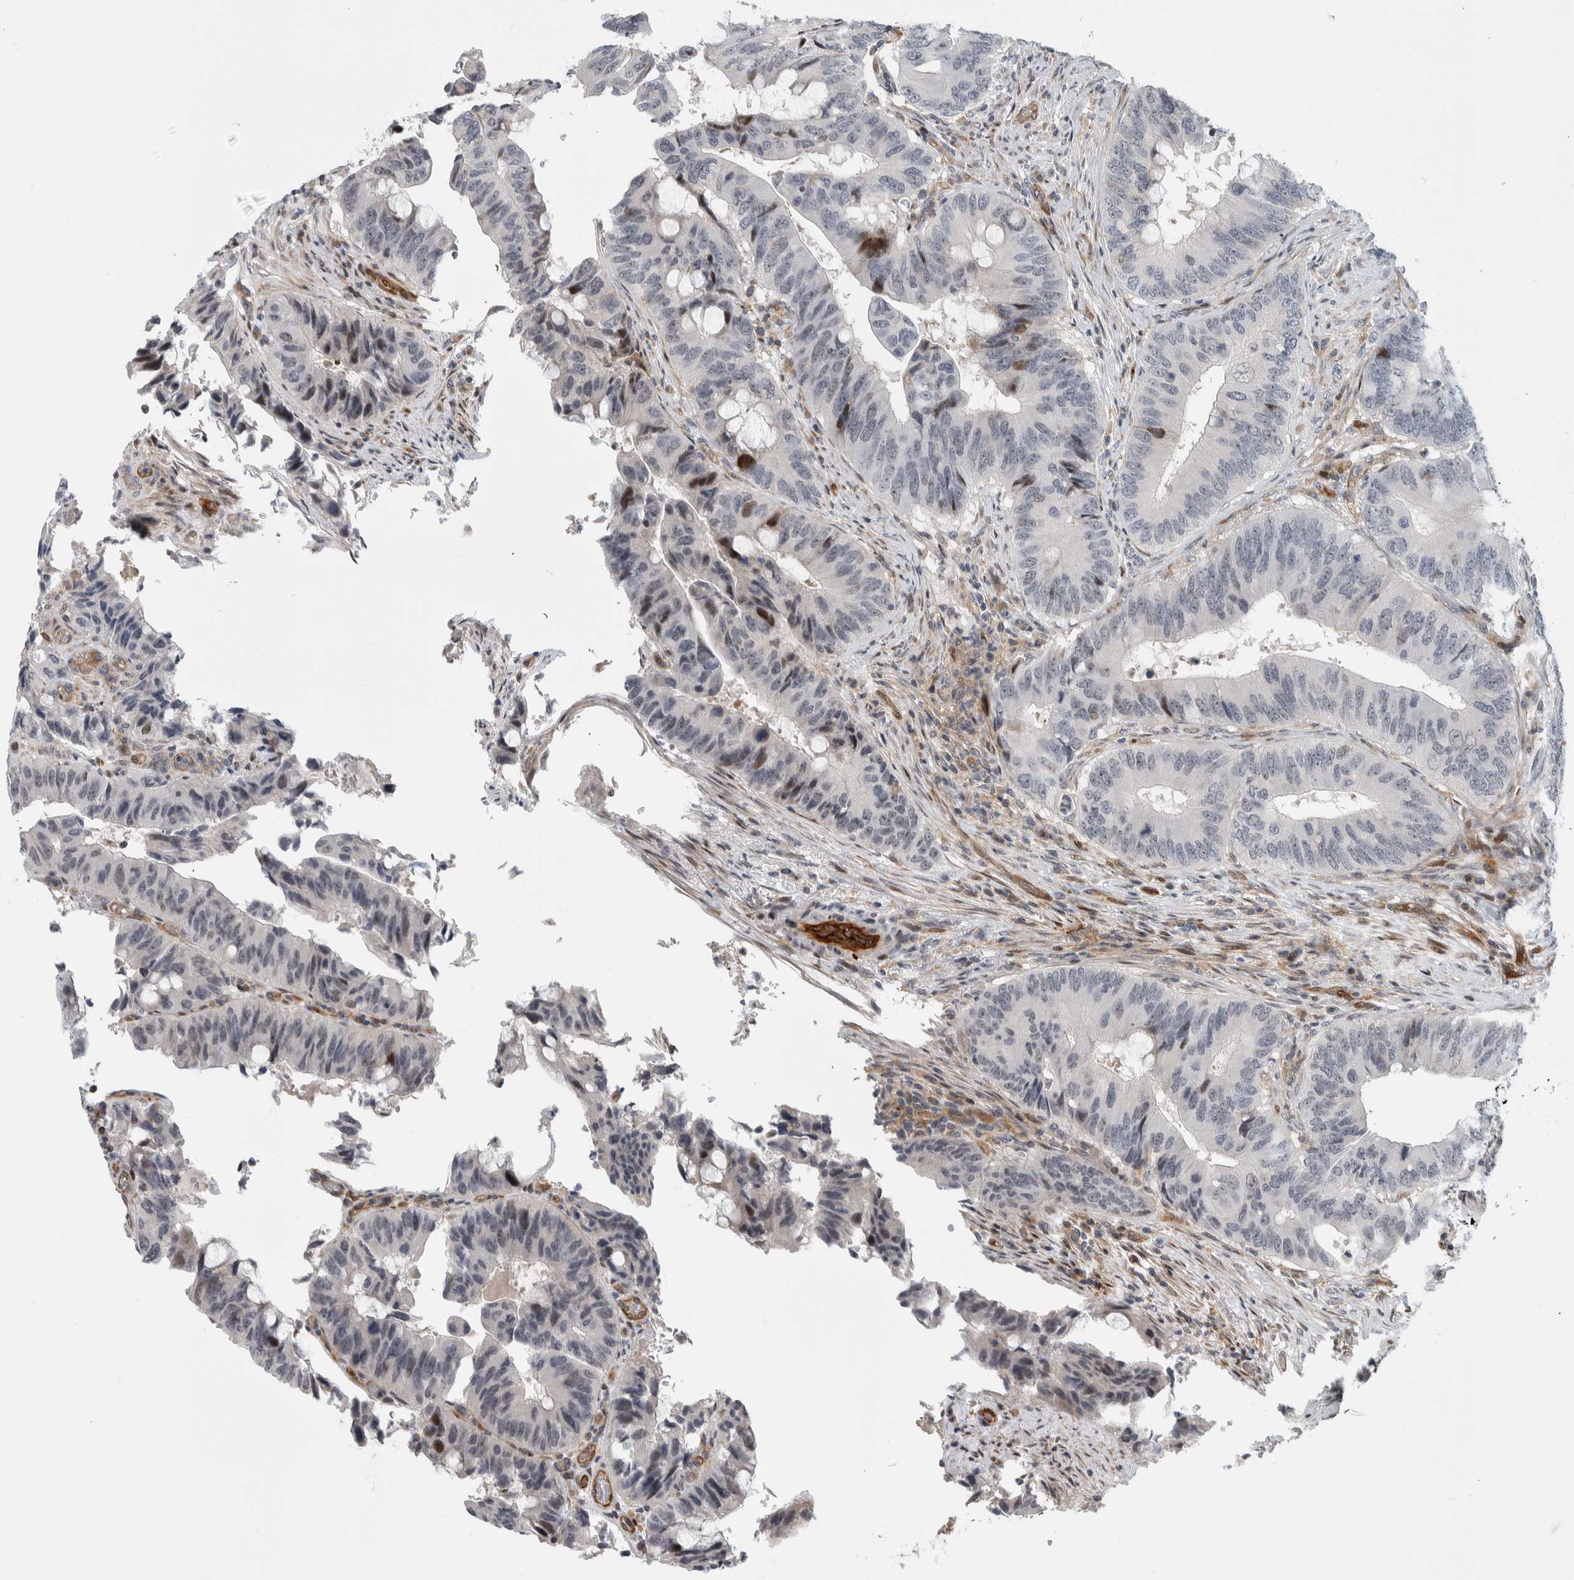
{"staining": {"intensity": "moderate", "quantity": "<25%", "location": "nuclear"}, "tissue": "colorectal cancer", "cell_type": "Tumor cells", "image_type": "cancer", "snomed": [{"axis": "morphology", "description": "Adenocarcinoma, NOS"}, {"axis": "topography", "description": "Colon"}], "caption": "A low amount of moderate nuclear positivity is present in about <25% of tumor cells in adenocarcinoma (colorectal) tissue. (brown staining indicates protein expression, while blue staining denotes nuclei).", "gene": "MSL1", "patient": {"sex": "male", "age": 71}}